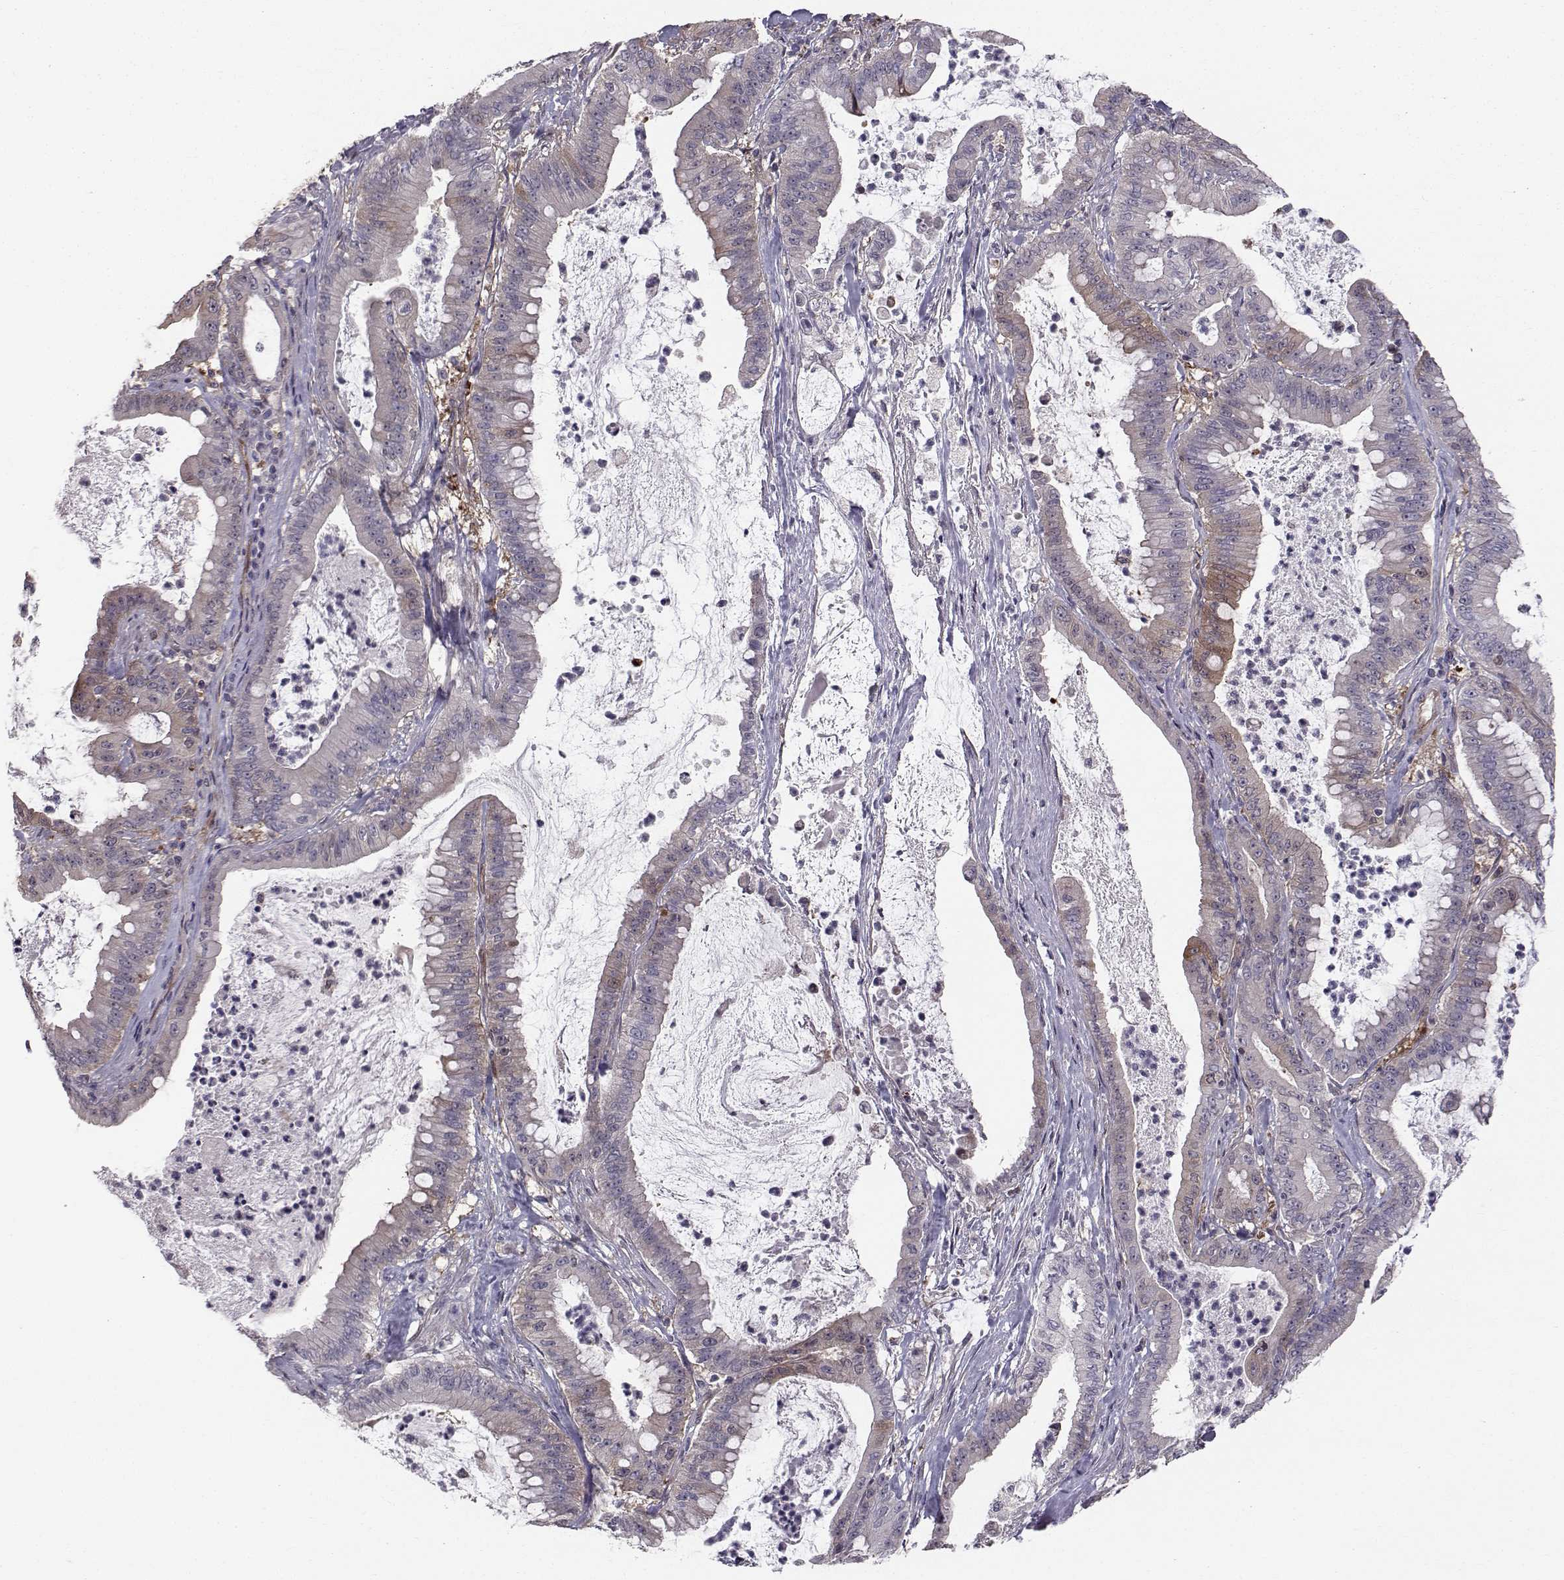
{"staining": {"intensity": "weak", "quantity": "25%-75%", "location": "cytoplasmic/membranous"}, "tissue": "pancreatic cancer", "cell_type": "Tumor cells", "image_type": "cancer", "snomed": [{"axis": "morphology", "description": "Adenocarcinoma, NOS"}, {"axis": "topography", "description": "Pancreas"}], "caption": "Human pancreatic cancer stained with a brown dye reveals weak cytoplasmic/membranous positive expression in about 25%-75% of tumor cells.", "gene": "HSP90AB1", "patient": {"sex": "male", "age": 71}}